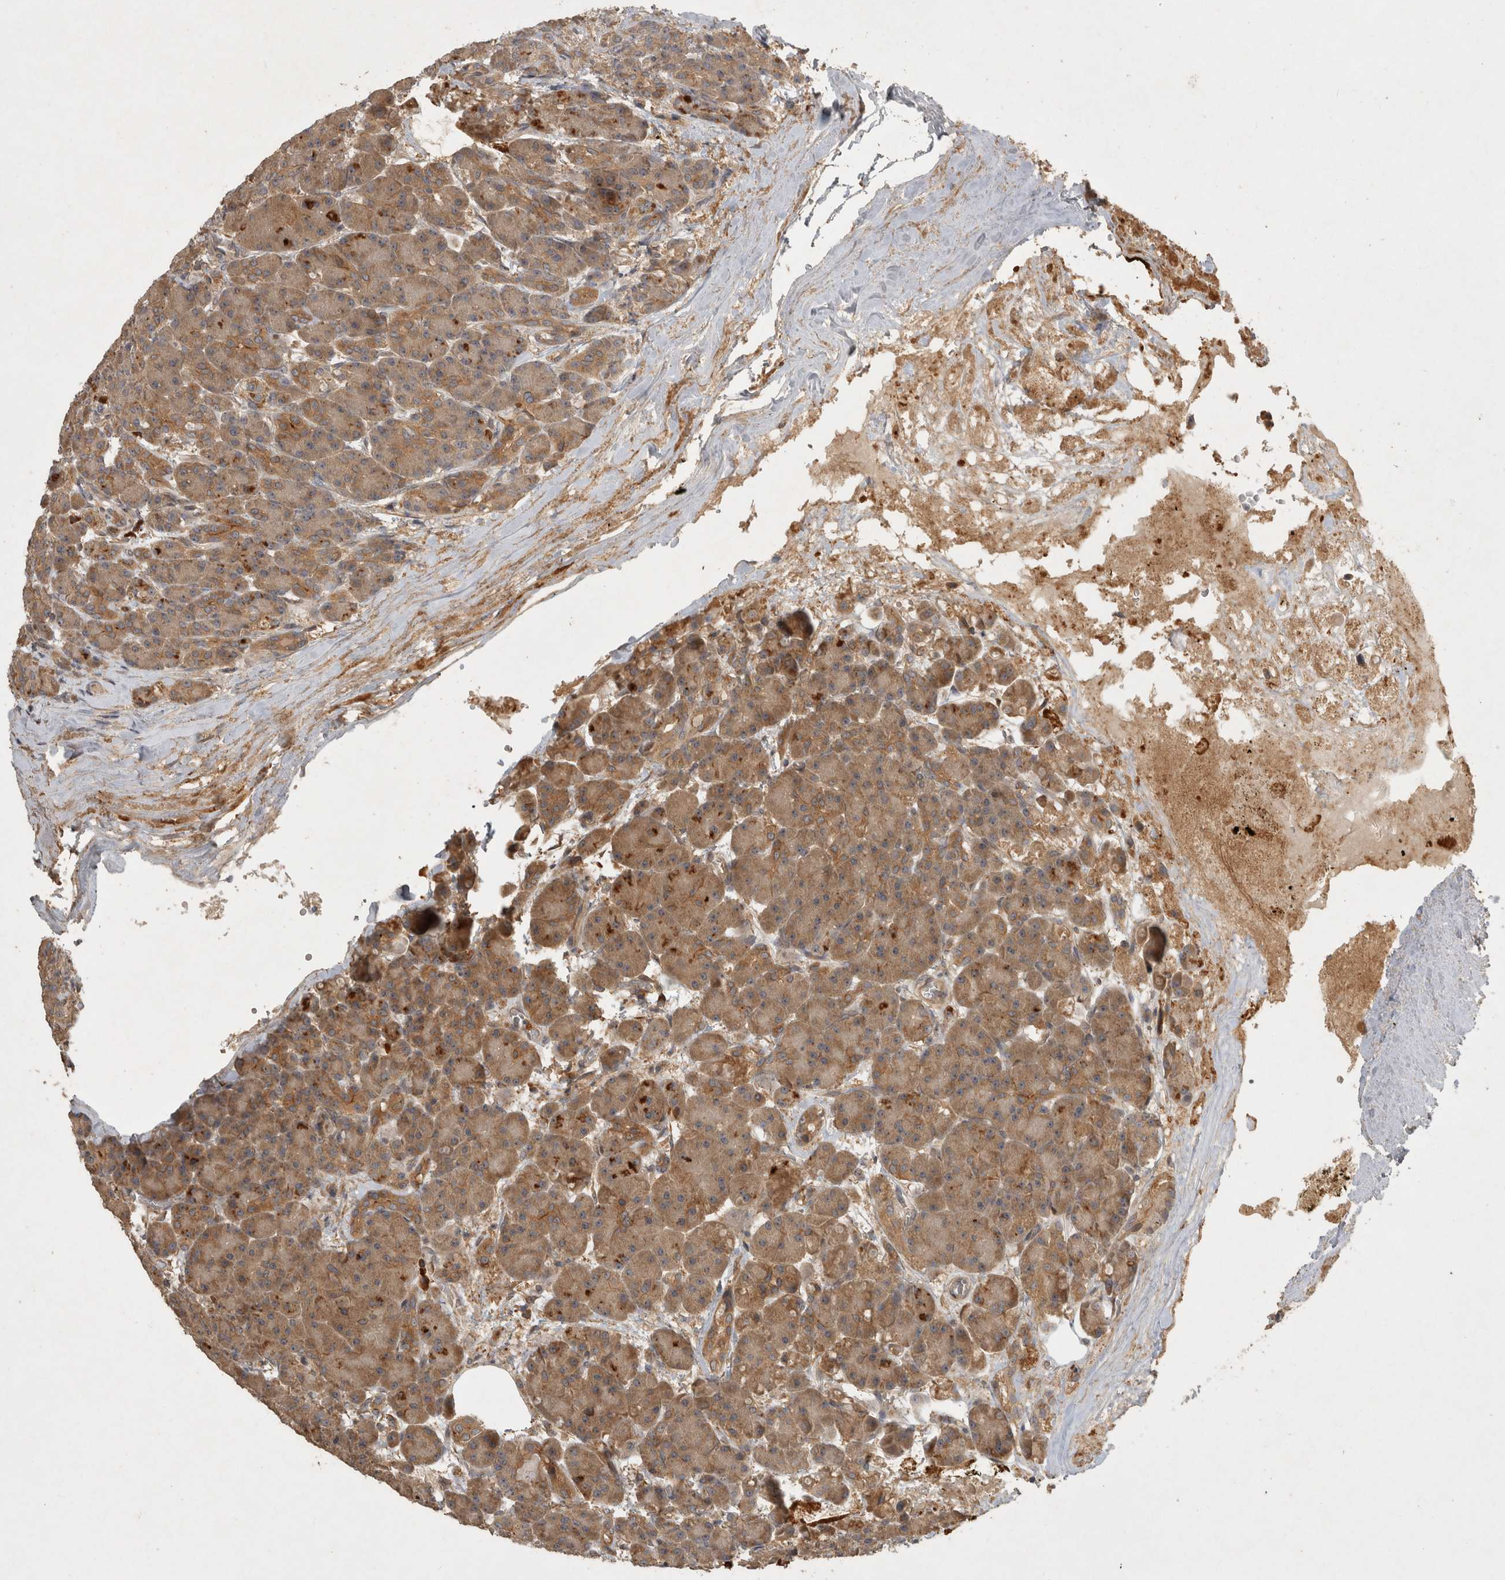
{"staining": {"intensity": "moderate", "quantity": ">75%", "location": "cytoplasmic/membranous"}, "tissue": "pancreas", "cell_type": "Exocrine glandular cells", "image_type": "normal", "snomed": [{"axis": "morphology", "description": "Normal tissue, NOS"}, {"axis": "topography", "description": "Pancreas"}], "caption": "High-power microscopy captured an immunohistochemistry histopathology image of unremarkable pancreas, revealing moderate cytoplasmic/membranous staining in approximately >75% of exocrine glandular cells.", "gene": "VEPH1", "patient": {"sex": "male", "age": 63}}